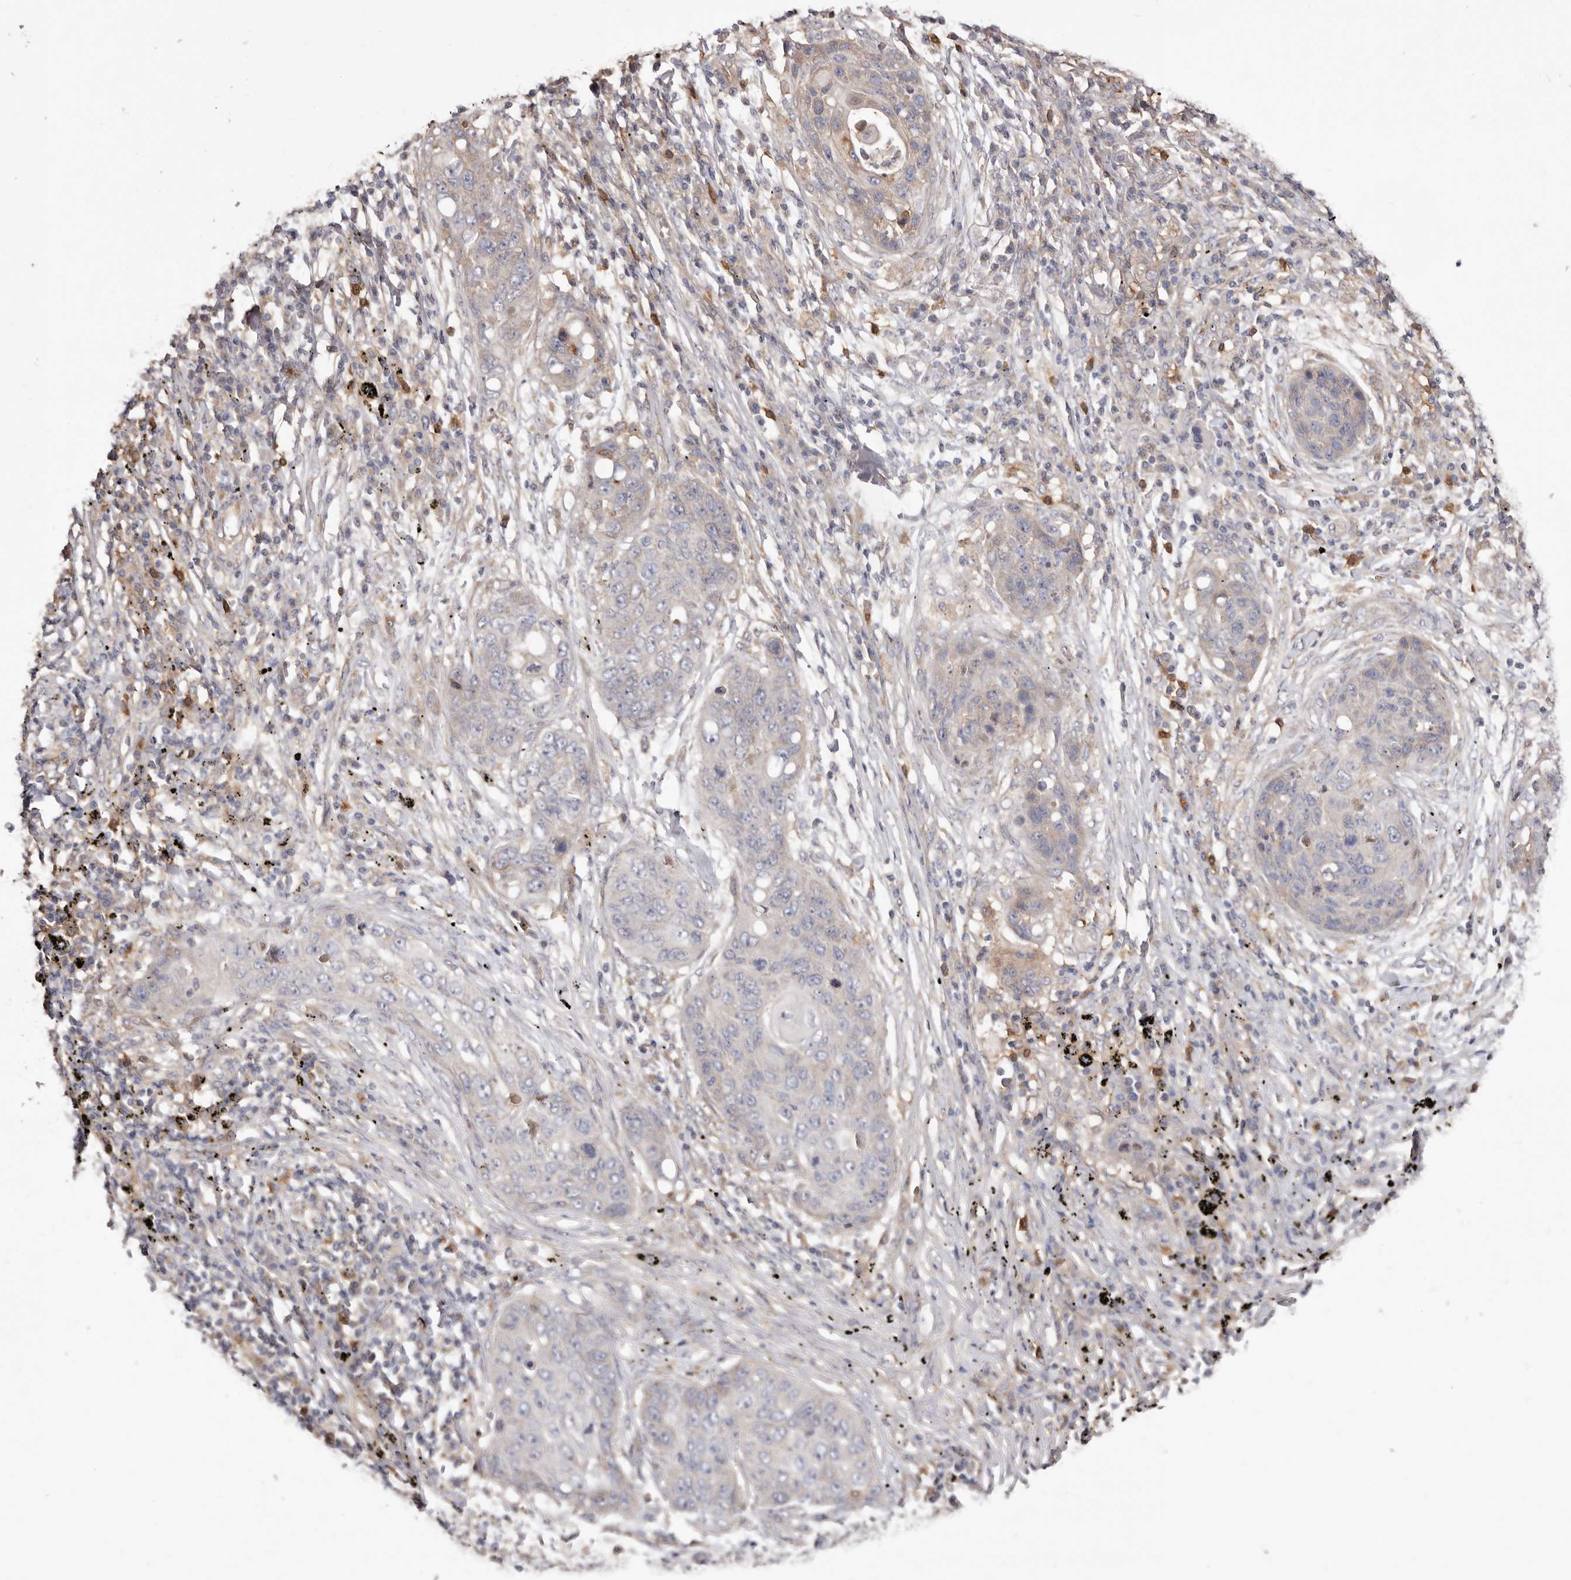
{"staining": {"intensity": "weak", "quantity": "<25%", "location": "cytoplasmic/membranous"}, "tissue": "lung cancer", "cell_type": "Tumor cells", "image_type": "cancer", "snomed": [{"axis": "morphology", "description": "Squamous cell carcinoma, NOS"}, {"axis": "topography", "description": "Lung"}], "caption": "Immunohistochemistry histopathology image of neoplastic tissue: squamous cell carcinoma (lung) stained with DAB (3,3'-diaminobenzidine) displays no significant protein staining in tumor cells. Nuclei are stained in blue.", "gene": "LRRC25", "patient": {"sex": "female", "age": 63}}